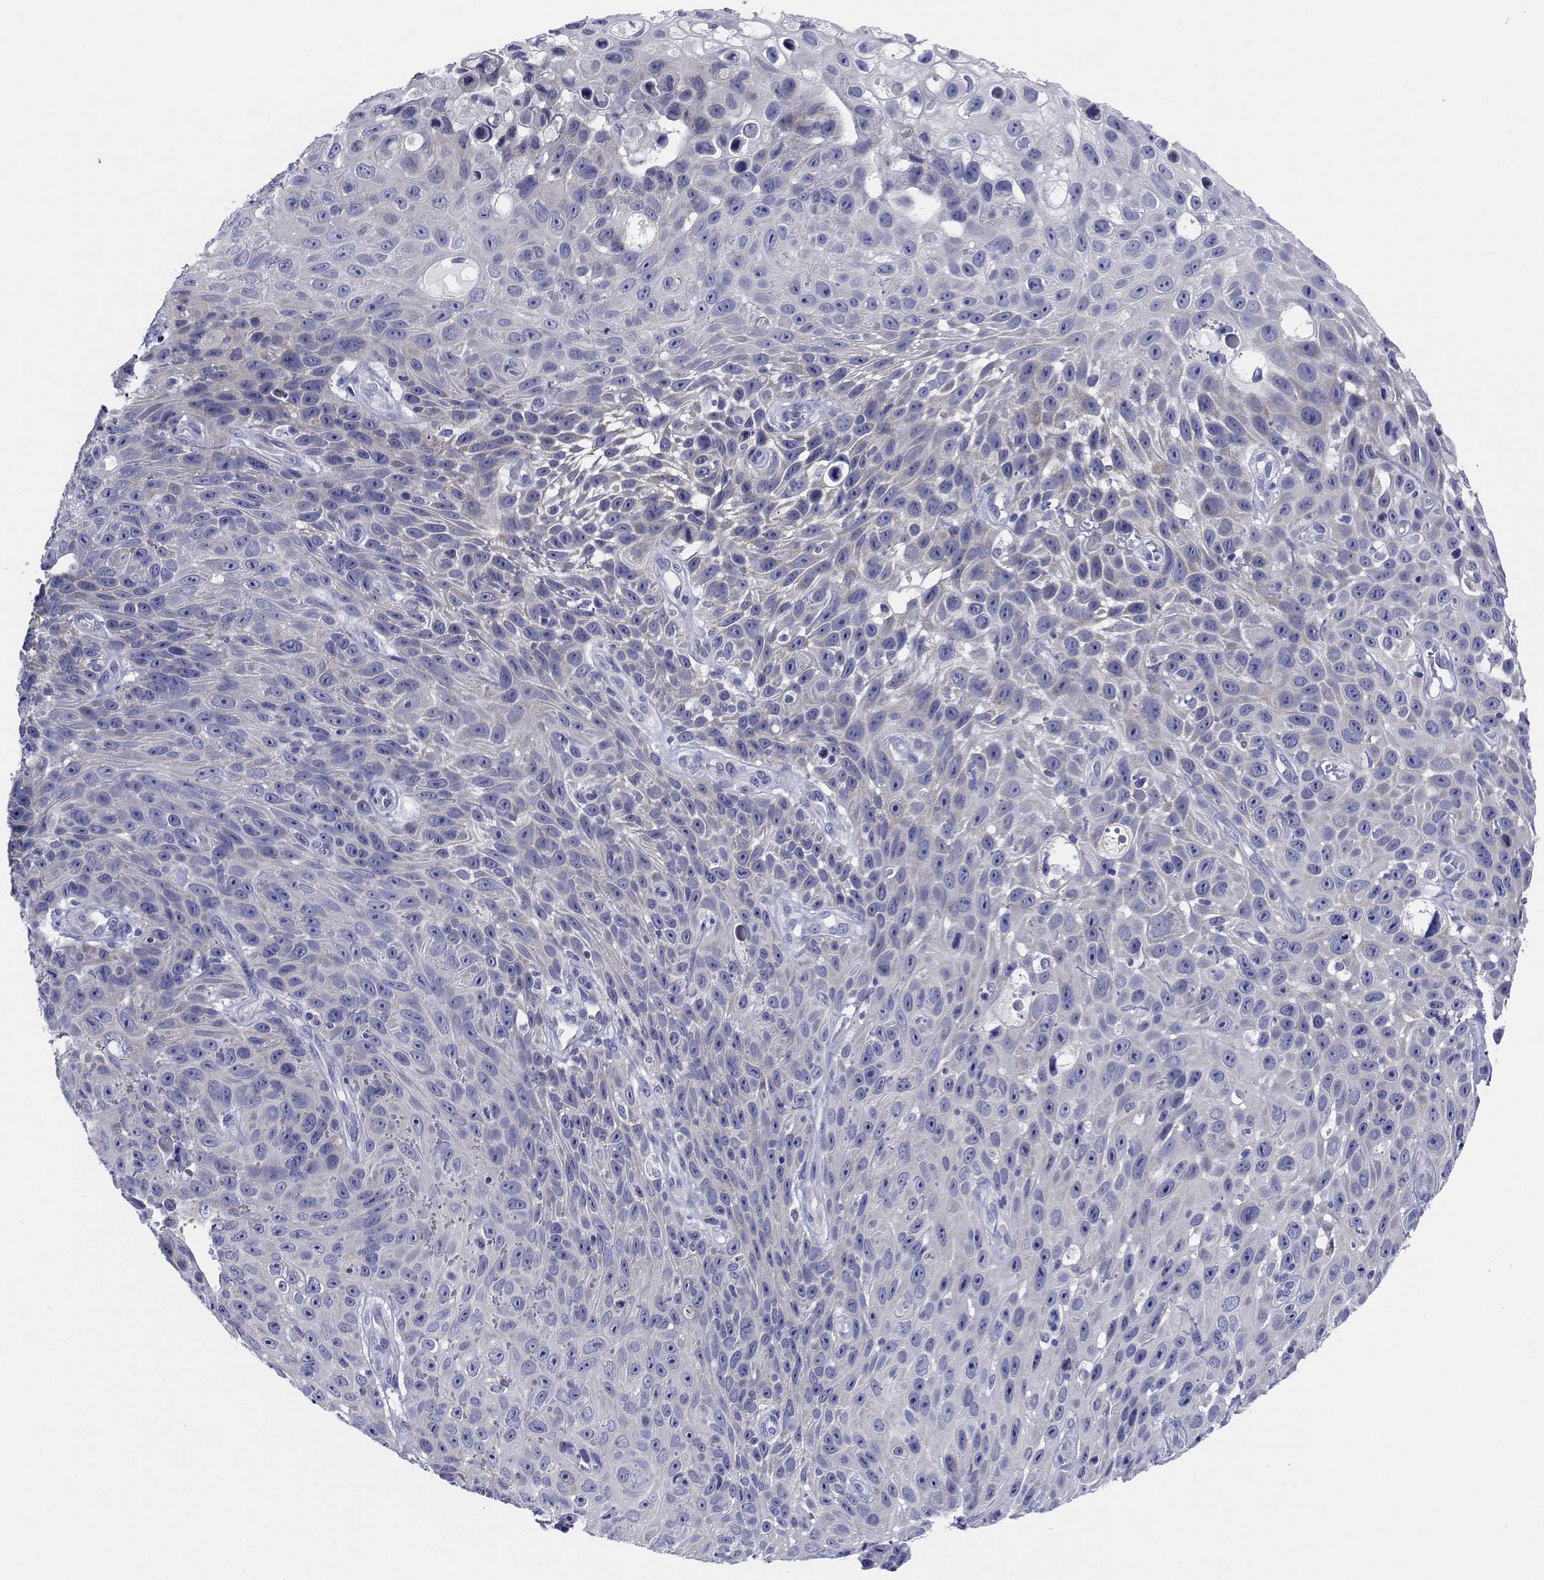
{"staining": {"intensity": "negative", "quantity": "none", "location": "none"}, "tissue": "skin cancer", "cell_type": "Tumor cells", "image_type": "cancer", "snomed": [{"axis": "morphology", "description": "Squamous cell carcinoma, NOS"}, {"axis": "topography", "description": "Skin"}], "caption": "Immunohistochemistry micrograph of squamous cell carcinoma (skin) stained for a protein (brown), which shows no expression in tumor cells.", "gene": "CDHR3", "patient": {"sex": "male", "age": 82}}